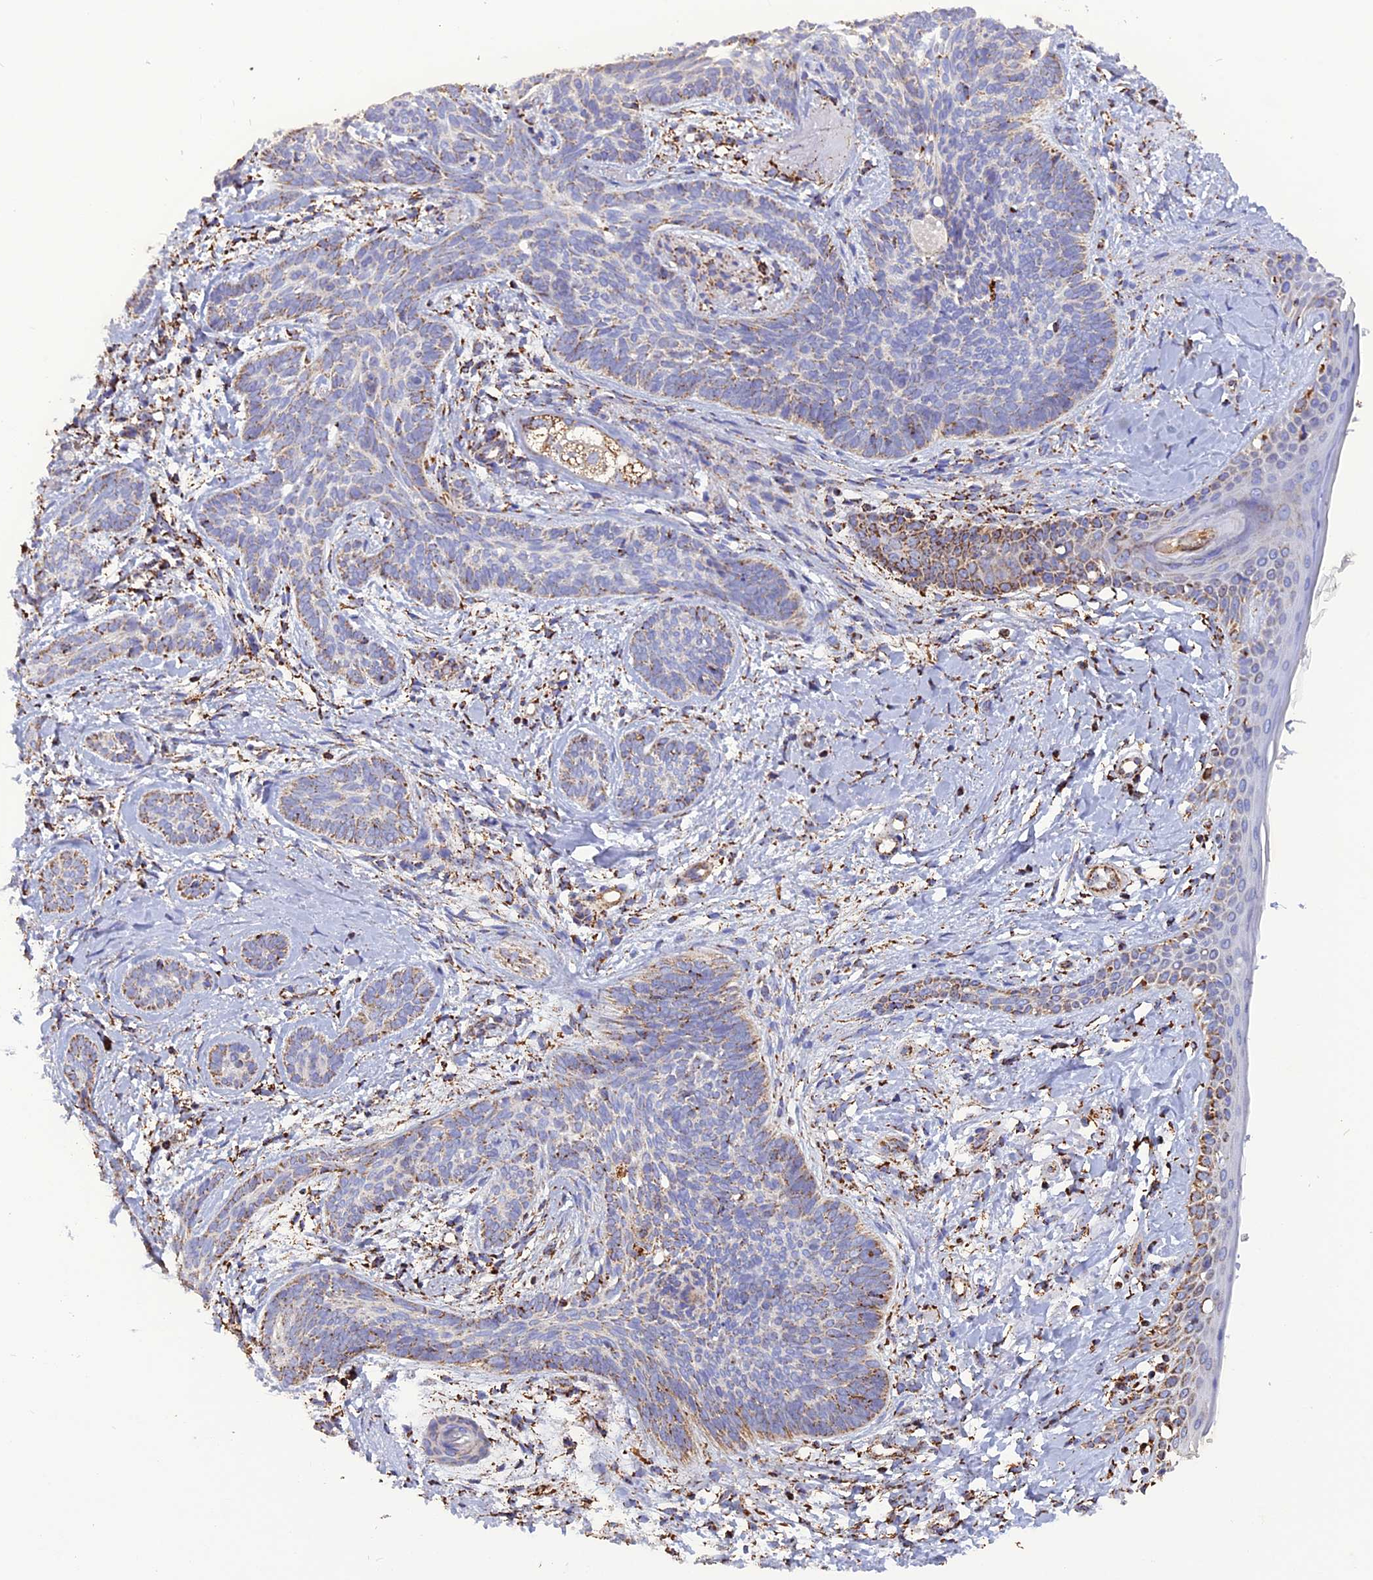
{"staining": {"intensity": "weak", "quantity": "<25%", "location": "cytoplasmic/membranous"}, "tissue": "skin cancer", "cell_type": "Tumor cells", "image_type": "cancer", "snomed": [{"axis": "morphology", "description": "Basal cell carcinoma"}, {"axis": "topography", "description": "Skin"}], "caption": "Image shows no significant protein expression in tumor cells of skin cancer (basal cell carcinoma).", "gene": "KCNG1", "patient": {"sex": "female", "age": 81}}